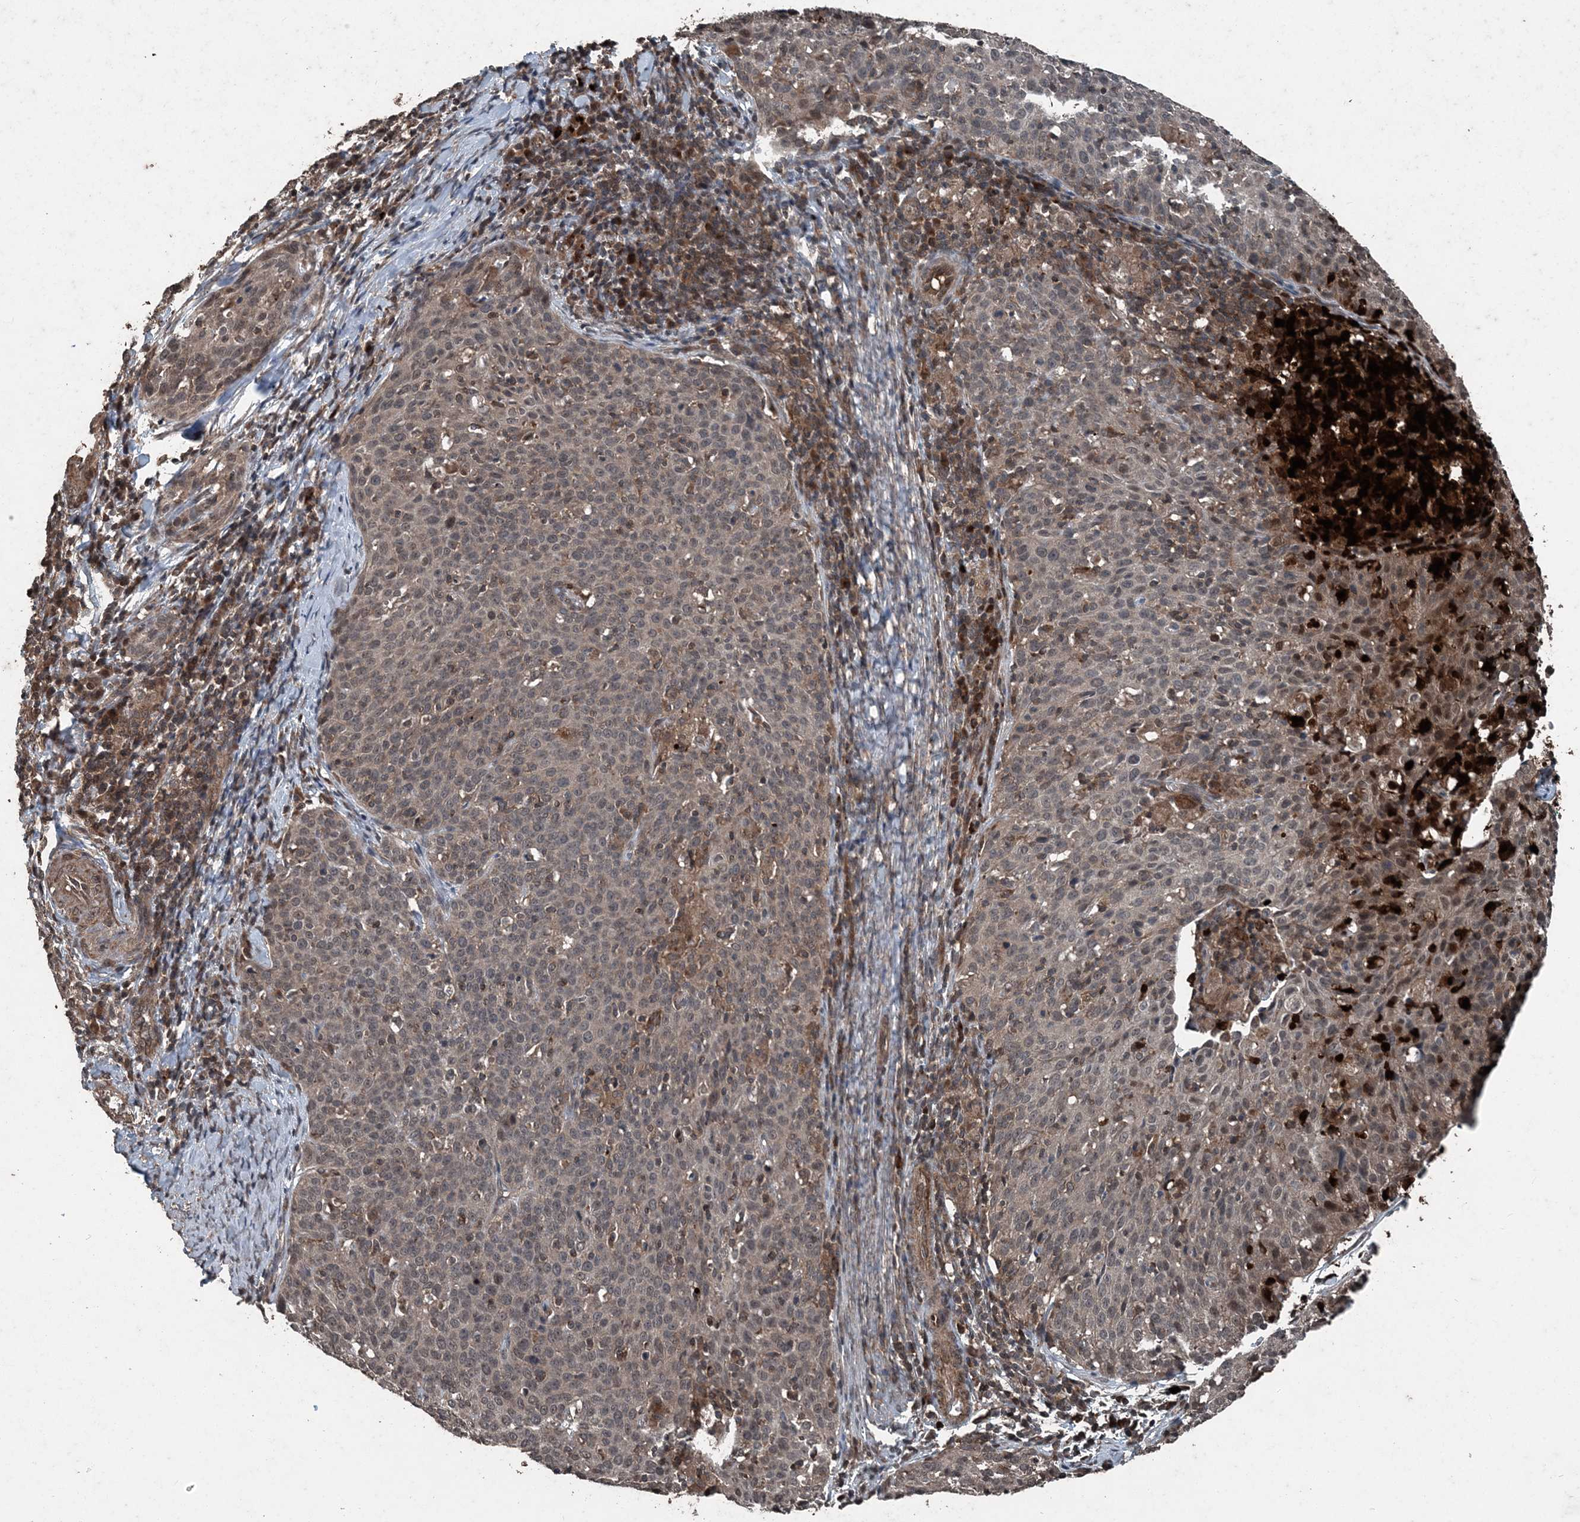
{"staining": {"intensity": "weak", "quantity": "25%-75%", "location": "cytoplasmic/membranous"}, "tissue": "cervical cancer", "cell_type": "Tumor cells", "image_type": "cancer", "snomed": [{"axis": "morphology", "description": "Squamous cell carcinoma, NOS"}, {"axis": "topography", "description": "Cervix"}], "caption": "Protein staining by immunohistochemistry exhibits weak cytoplasmic/membranous positivity in approximately 25%-75% of tumor cells in squamous cell carcinoma (cervical).", "gene": "CFL1", "patient": {"sex": "female", "age": 38}}